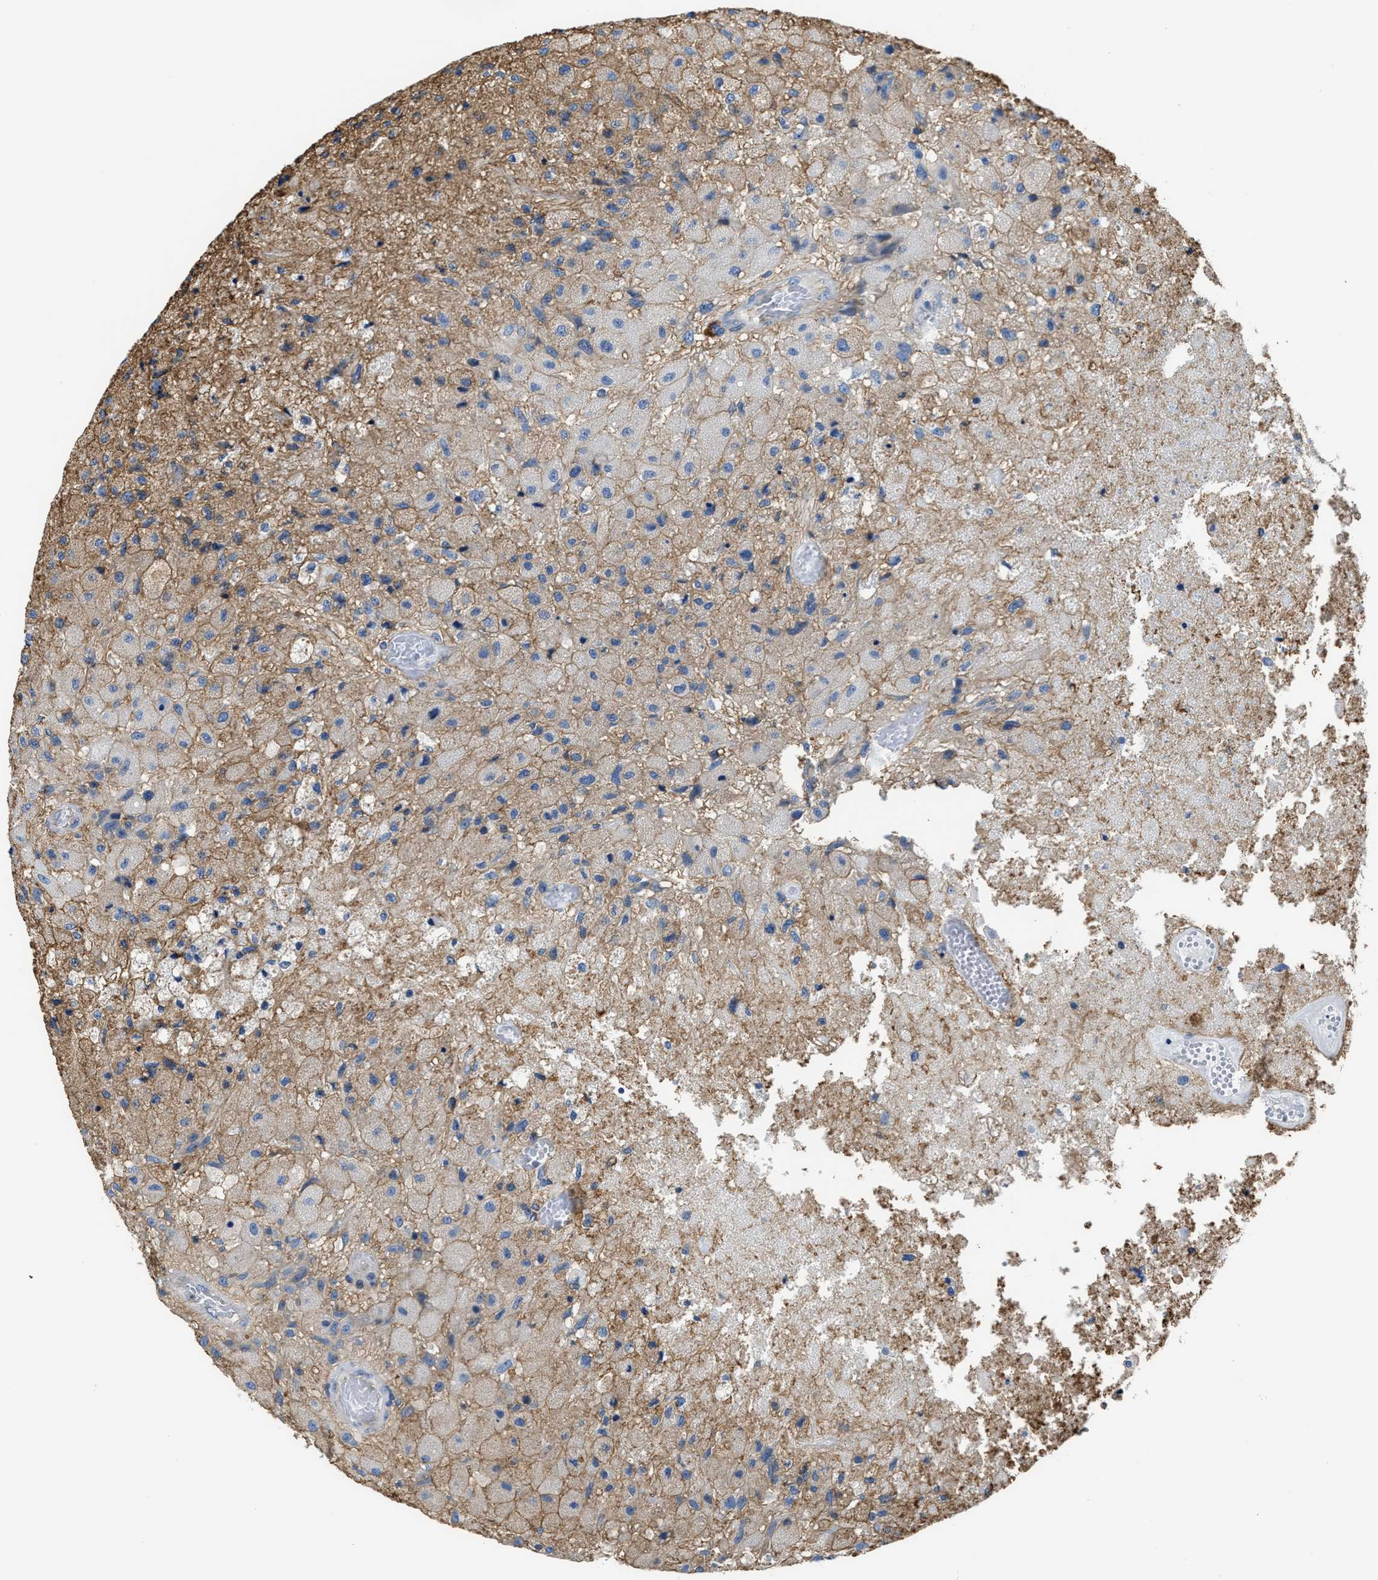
{"staining": {"intensity": "negative", "quantity": "none", "location": "none"}, "tissue": "glioma", "cell_type": "Tumor cells", "image_type": "cancer", "snomed": [{"axis": "morphology", "description": "Normal tissue, NOS"}, {"axis": "morphology", "description": "Glioma, malignant, High grade"}, {"axis": "topography", "description": "Cerebral cortex"}], "caption": "Glioma stained for a protein using IHC demonstrates no expression tumor cells.", "gene": "TRAF6", "patient": {"sex": "male", "age": 77}}